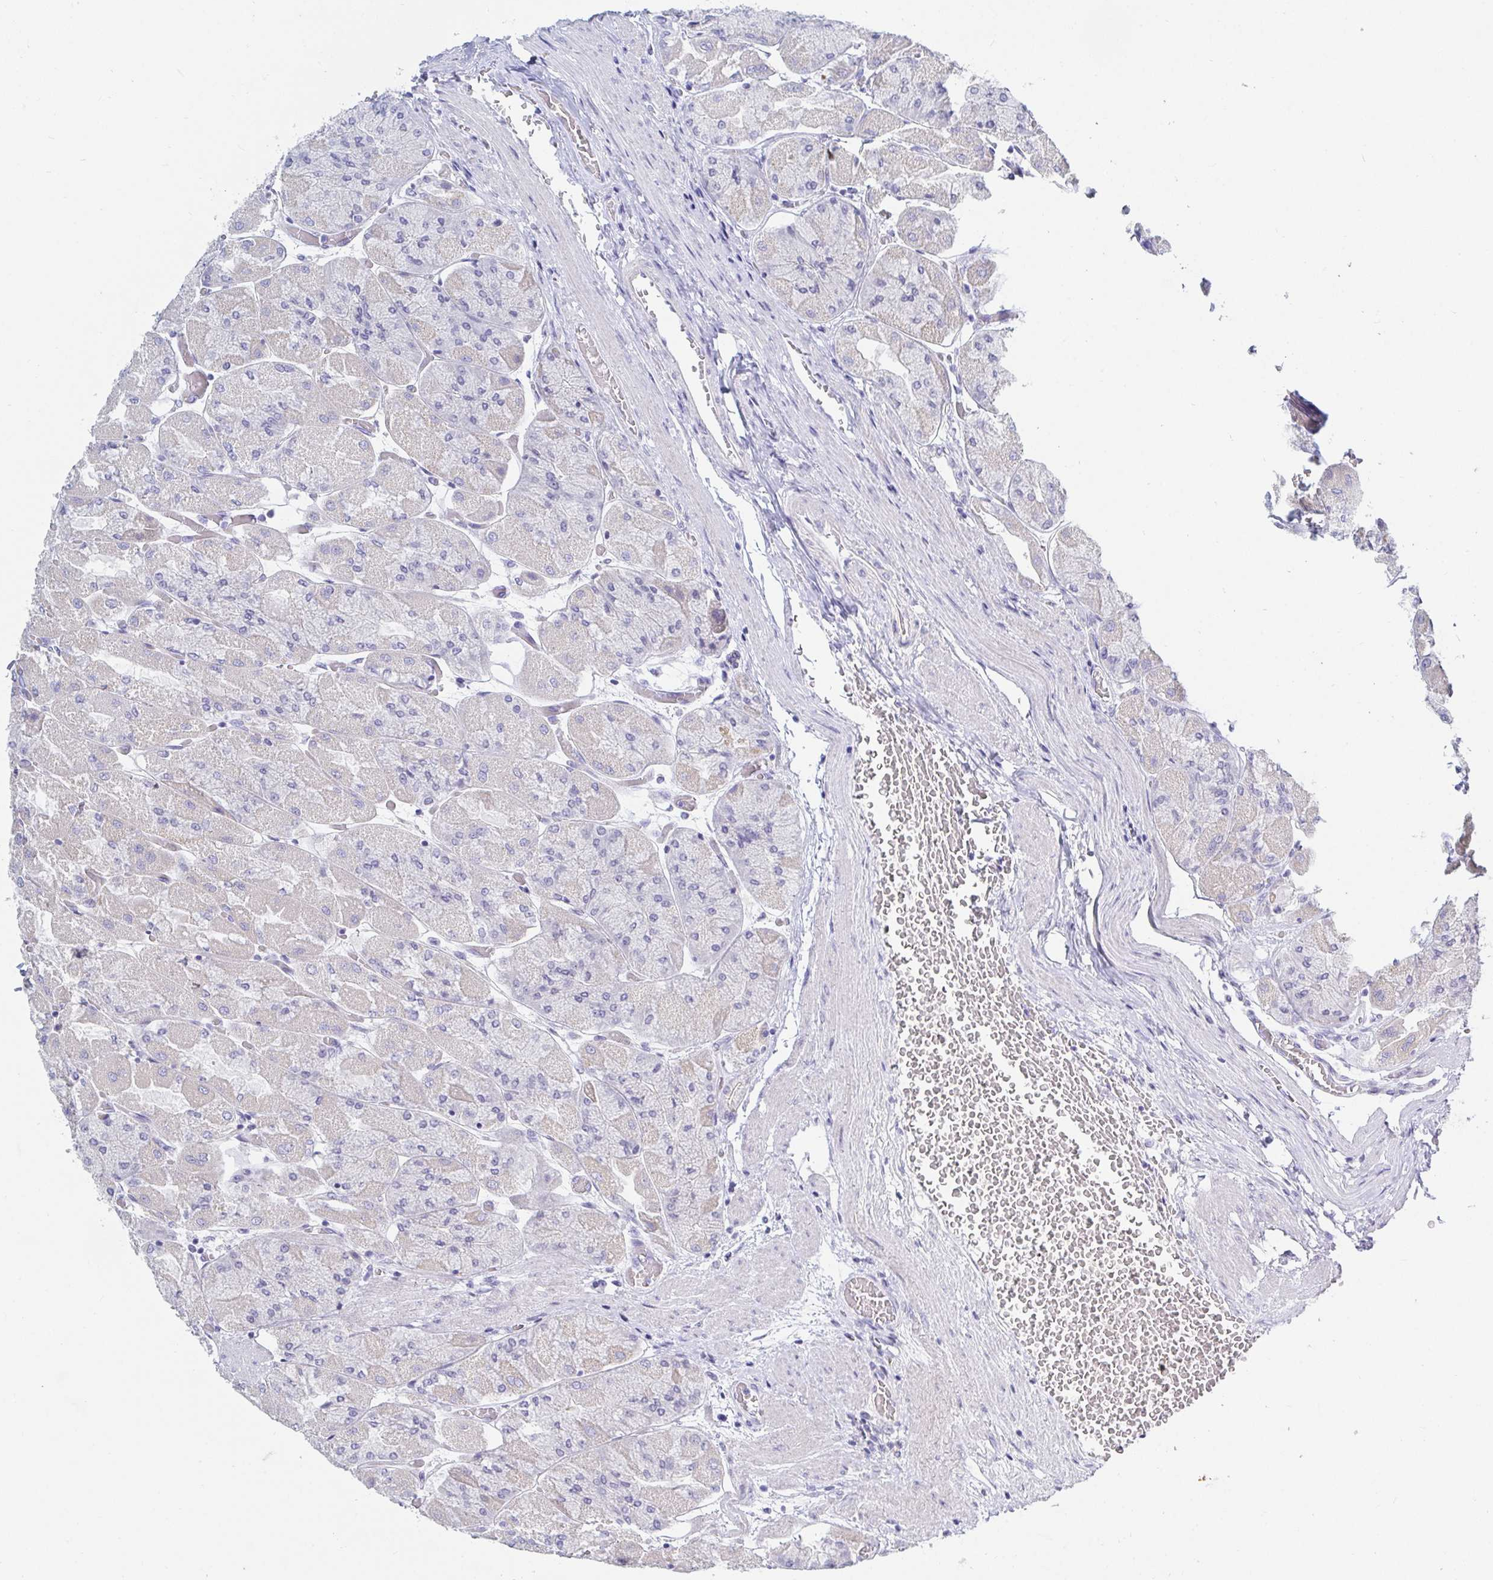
{"staining": {"intensity": "weak", "quantity": "<25%", "location": "cytoplasmic/membranous"}, "tissue": "stomach", "cell_type": "Glandular cells", "image_type": "normal", "snomed": [{"axis": "morphology", "description": "Normal tissue, NOS"}, {"axis": "topography", "description": "Stomach"}], "caption": "Image shows no protein staining in glandular cells of benign stomach. Nuclei are stained in blue.", "gene": "OR10K1", "patient": {"sex": "female", "age": 61}}